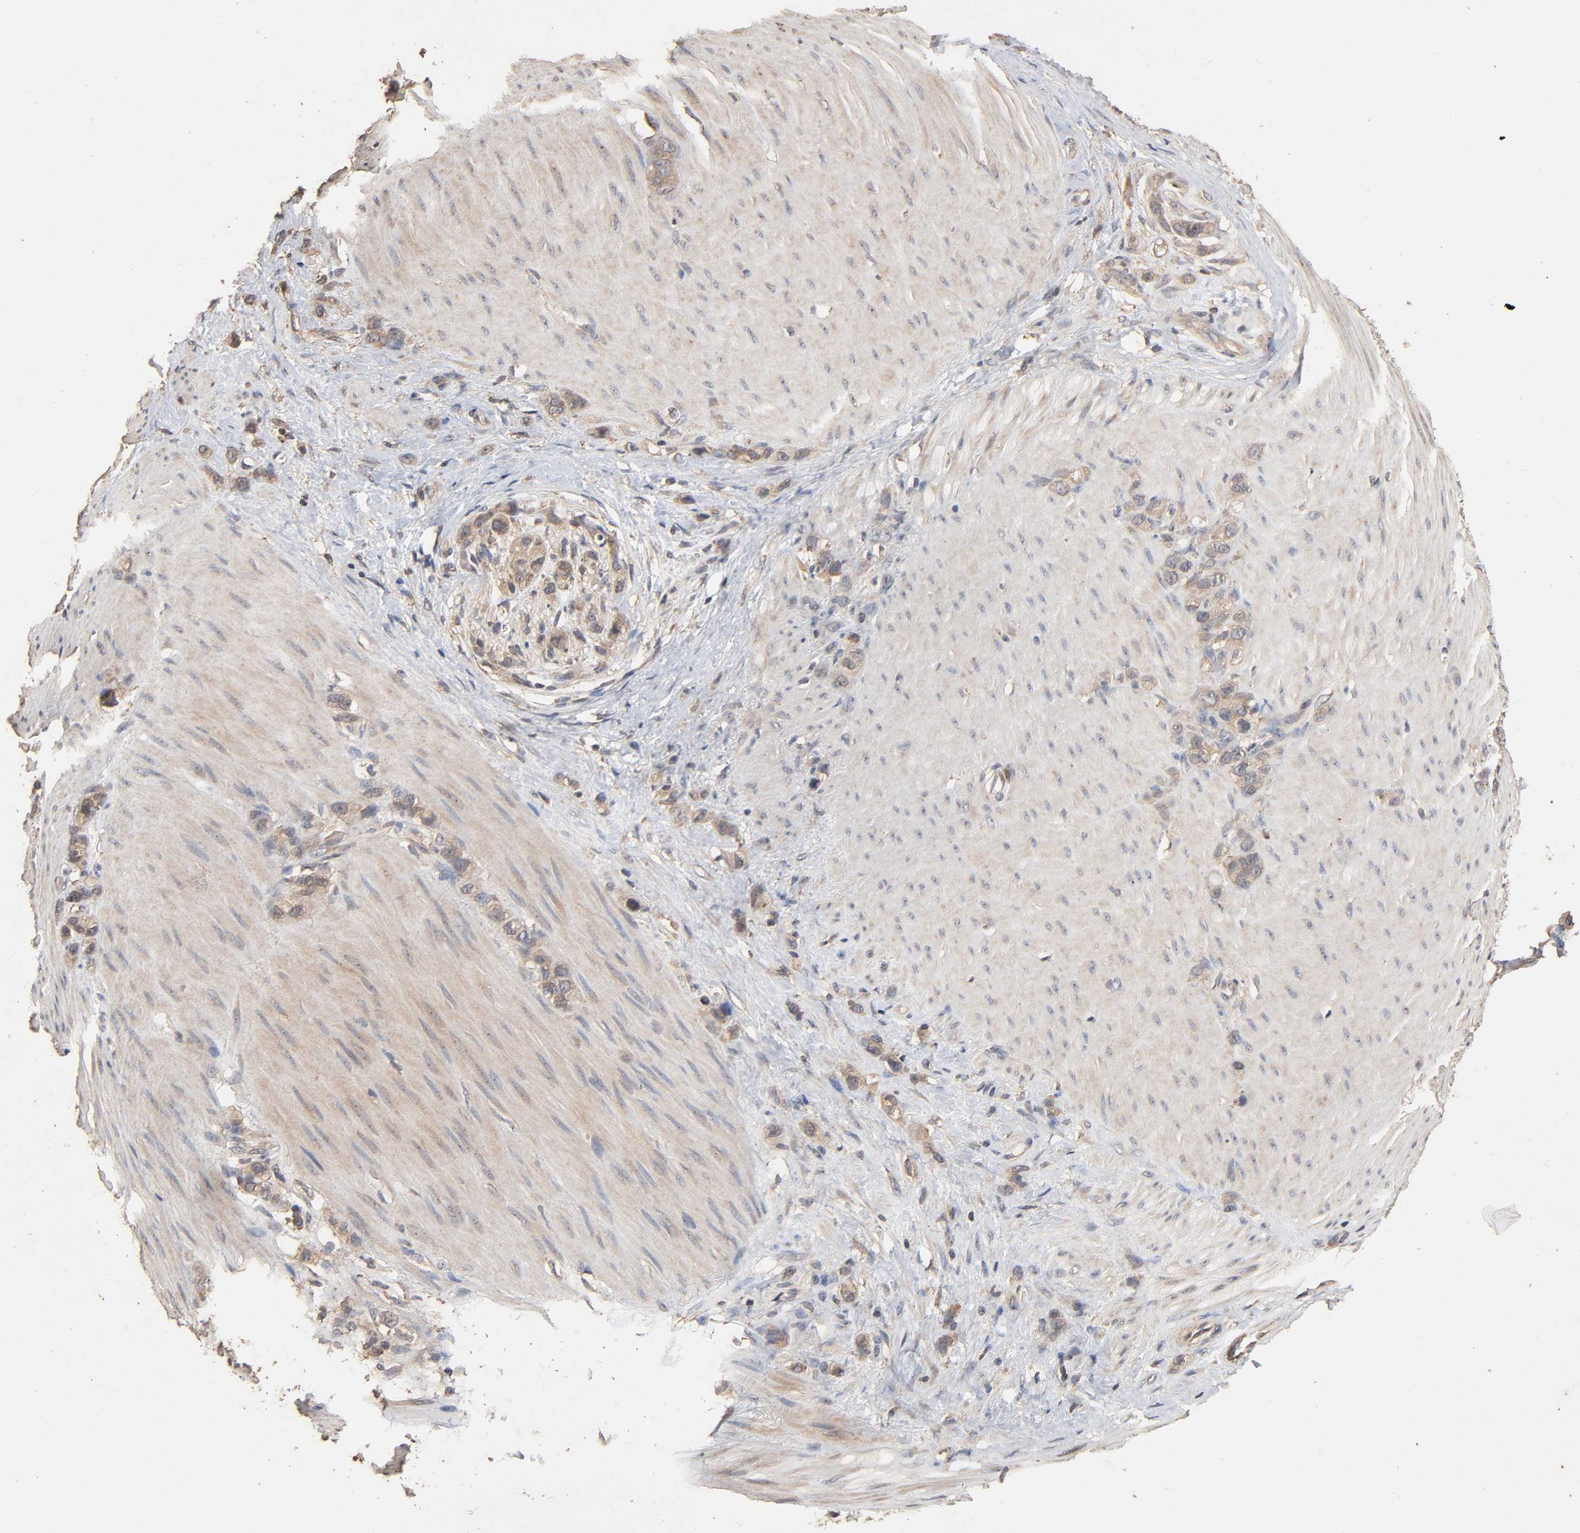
{"staining": {"intensity": "weak", "quantity": ">75%", "location": "cytoplasmic/membranous"}, "tissue": "stomach cancer", "cell_type": "Tumor cells", "image_type": "cancer", "snomed": [{"axis": "morphology", "description": "Normal tissue, NOS"}, {"axis": "morphology", "description": "Adenocarcinoma, NOS"}, {"axis": "morphology", "description": "Adenocarcinoma, High grade"}, {"axis": "topography", "description": "Stomach, upper"}, {"axis": "topography", "description": "Stomach"}], "caption": "High-power microscopy captured an immunohistochemistry (IHC) photomicrograph of adenocarcinoma (stomach), revealing weak cytoplasmic/membranous expression in approximately >75% of tumor cells.", "gene": "ARHGEF7", "patient": {"sex": "female", "age": 65}}